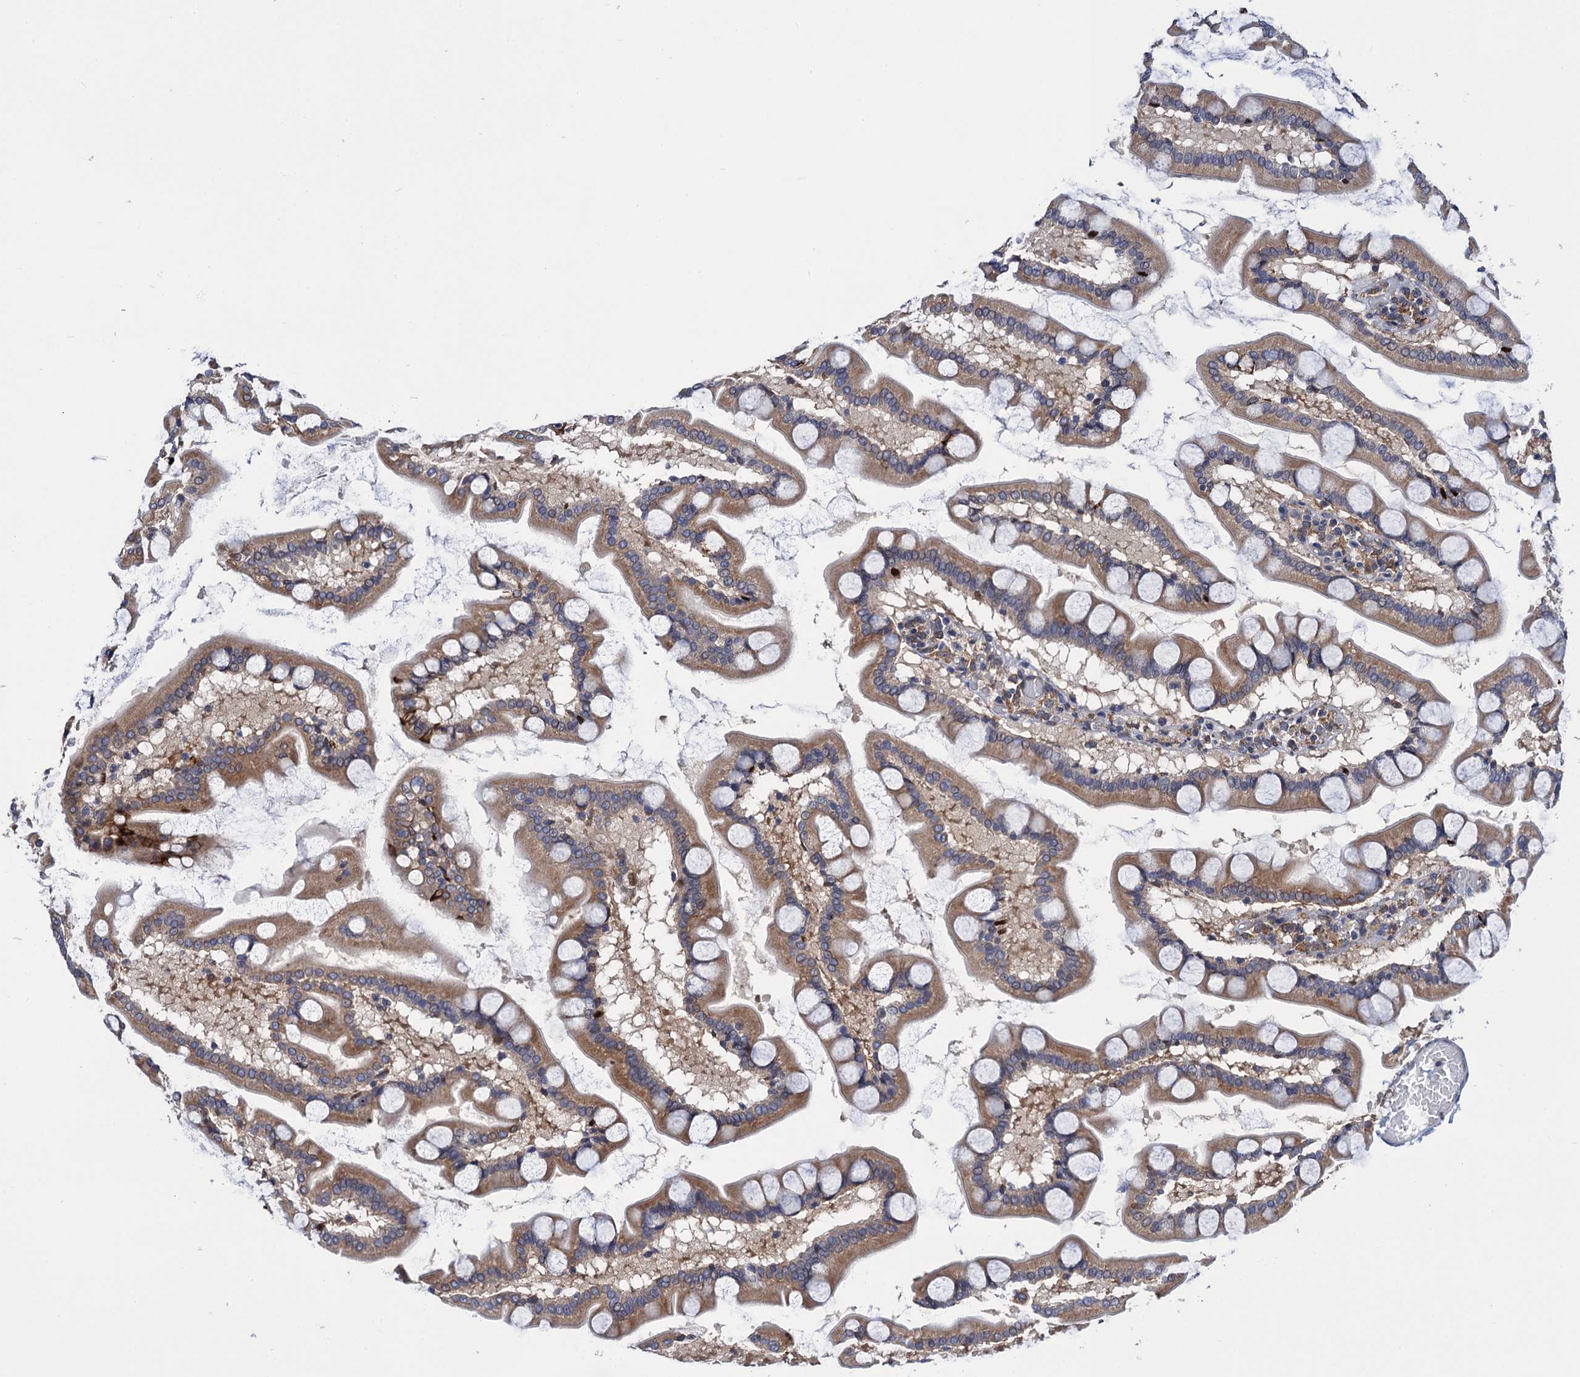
{"staining": {"intensity": "moderate", "quantity": ">75%", "location": "cytoplasmic/membranous"}, "tissue": "small intestine", "cell_type": "Glandular cells", "image_type": "normal", "snomed": [{"axis": "morphology", "description": "Normal tissue, NOS"}, {"axis": "topography", "description": "Small intestine"}], "caption": "Protein expression analysis of normal small intestine exhibits moderate cytoplasmic/membranous positivity in approximately >75% of glandular cells. (Brightfield microscopy of DAB IHC at high magnification).", "gene": "PGLS", "patient": {"sex": "male", "age": 41}}